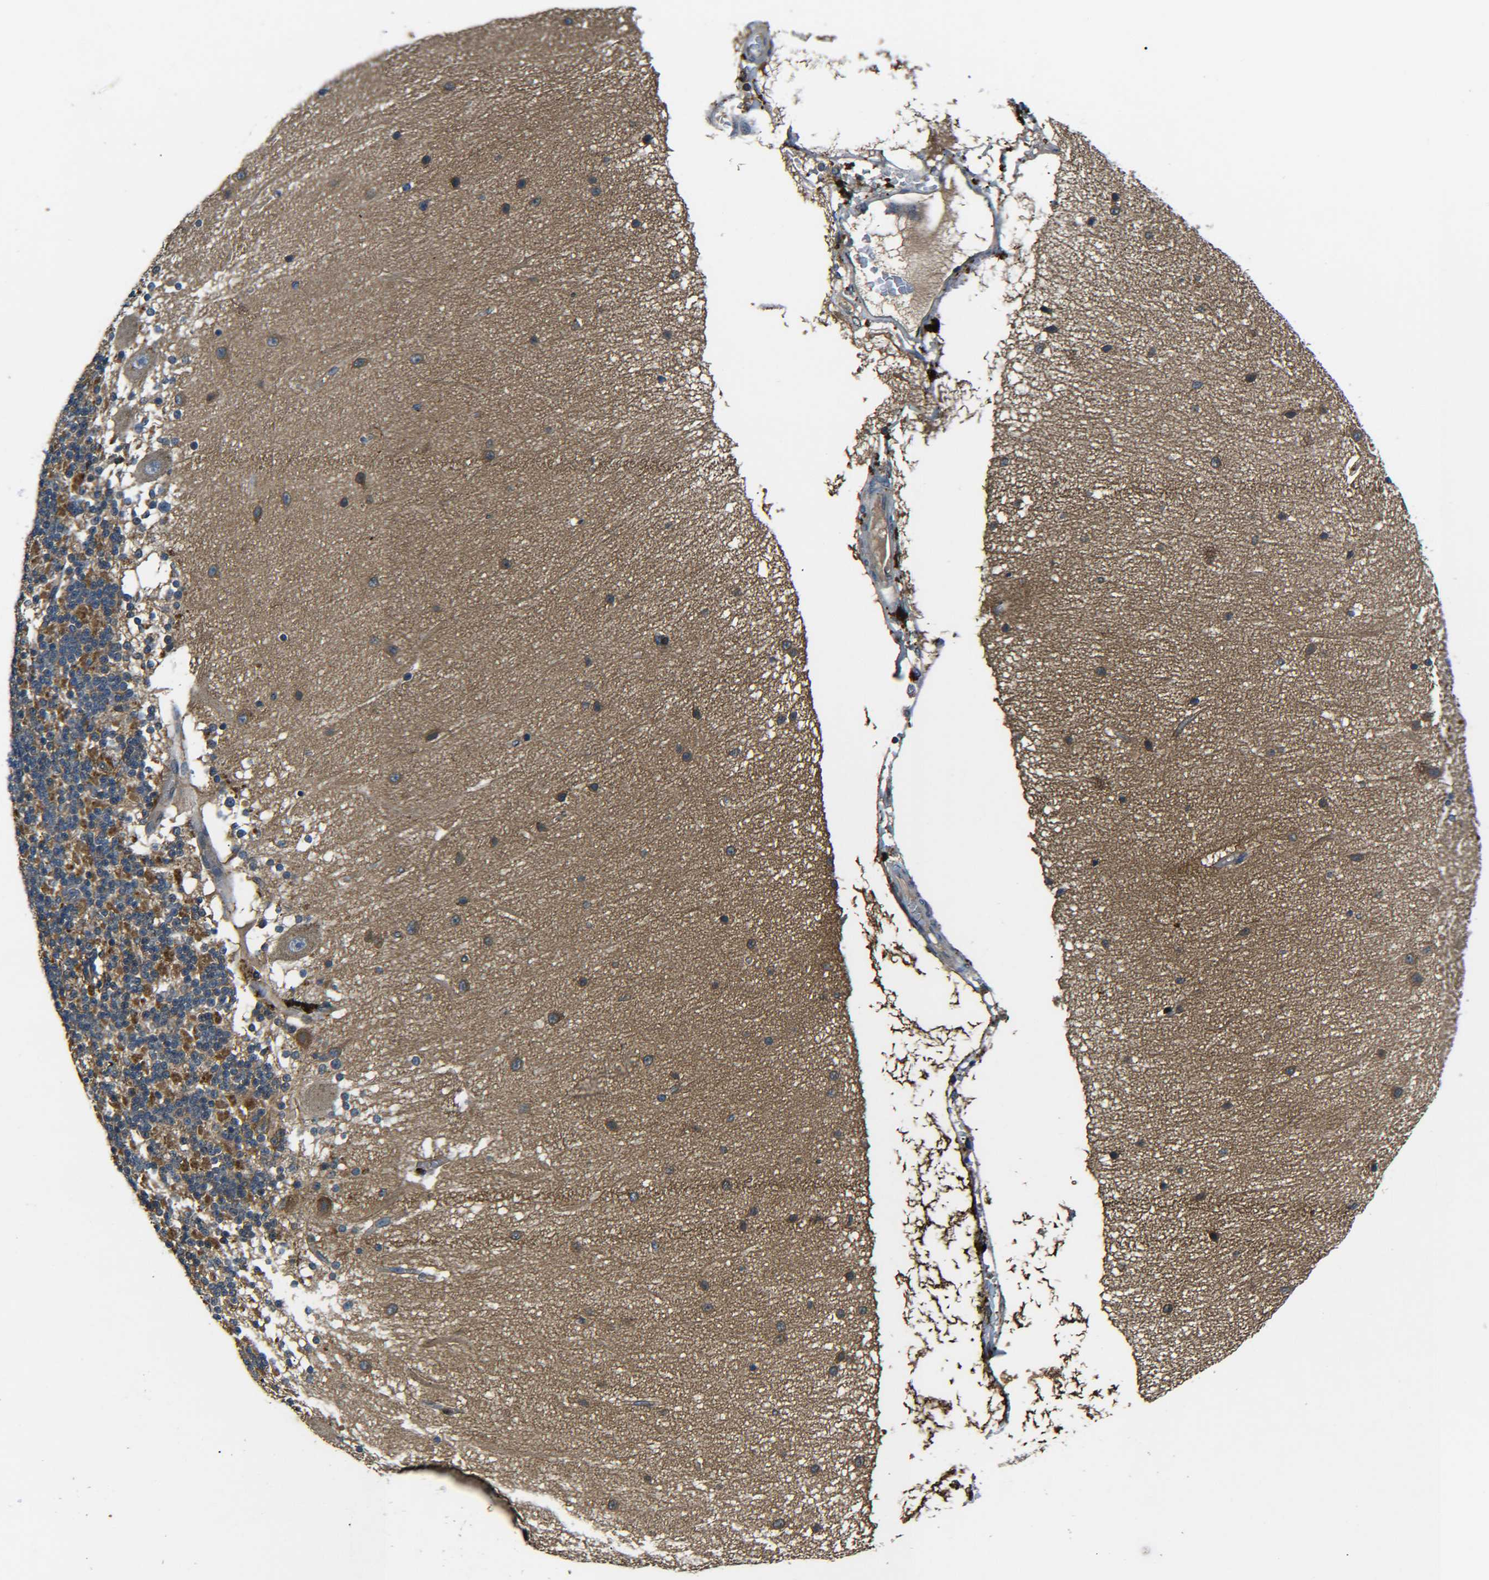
{"staining": {"intensity": "strong", "quantity": ">75%", "location": "cytoplasmic/membranous"}, "tissue": "cerebellum", "cell_type": "Cells in granular layer", "image_type": "normal", "snomed": [{"axis": "morphology", "description": "Normal tissue, NOS"}, {"axis": "topography", "description": "Cerebellum"}], "caption": "Cerebellum stained with IHC displays strong cytoplasmic/membranous staining in about >75% of cells in granular layer. (Brightfield microscopy of DAB IHC at high magnification).", "gene": "PREB", "patient": {"sex": "female", "age": 54}}